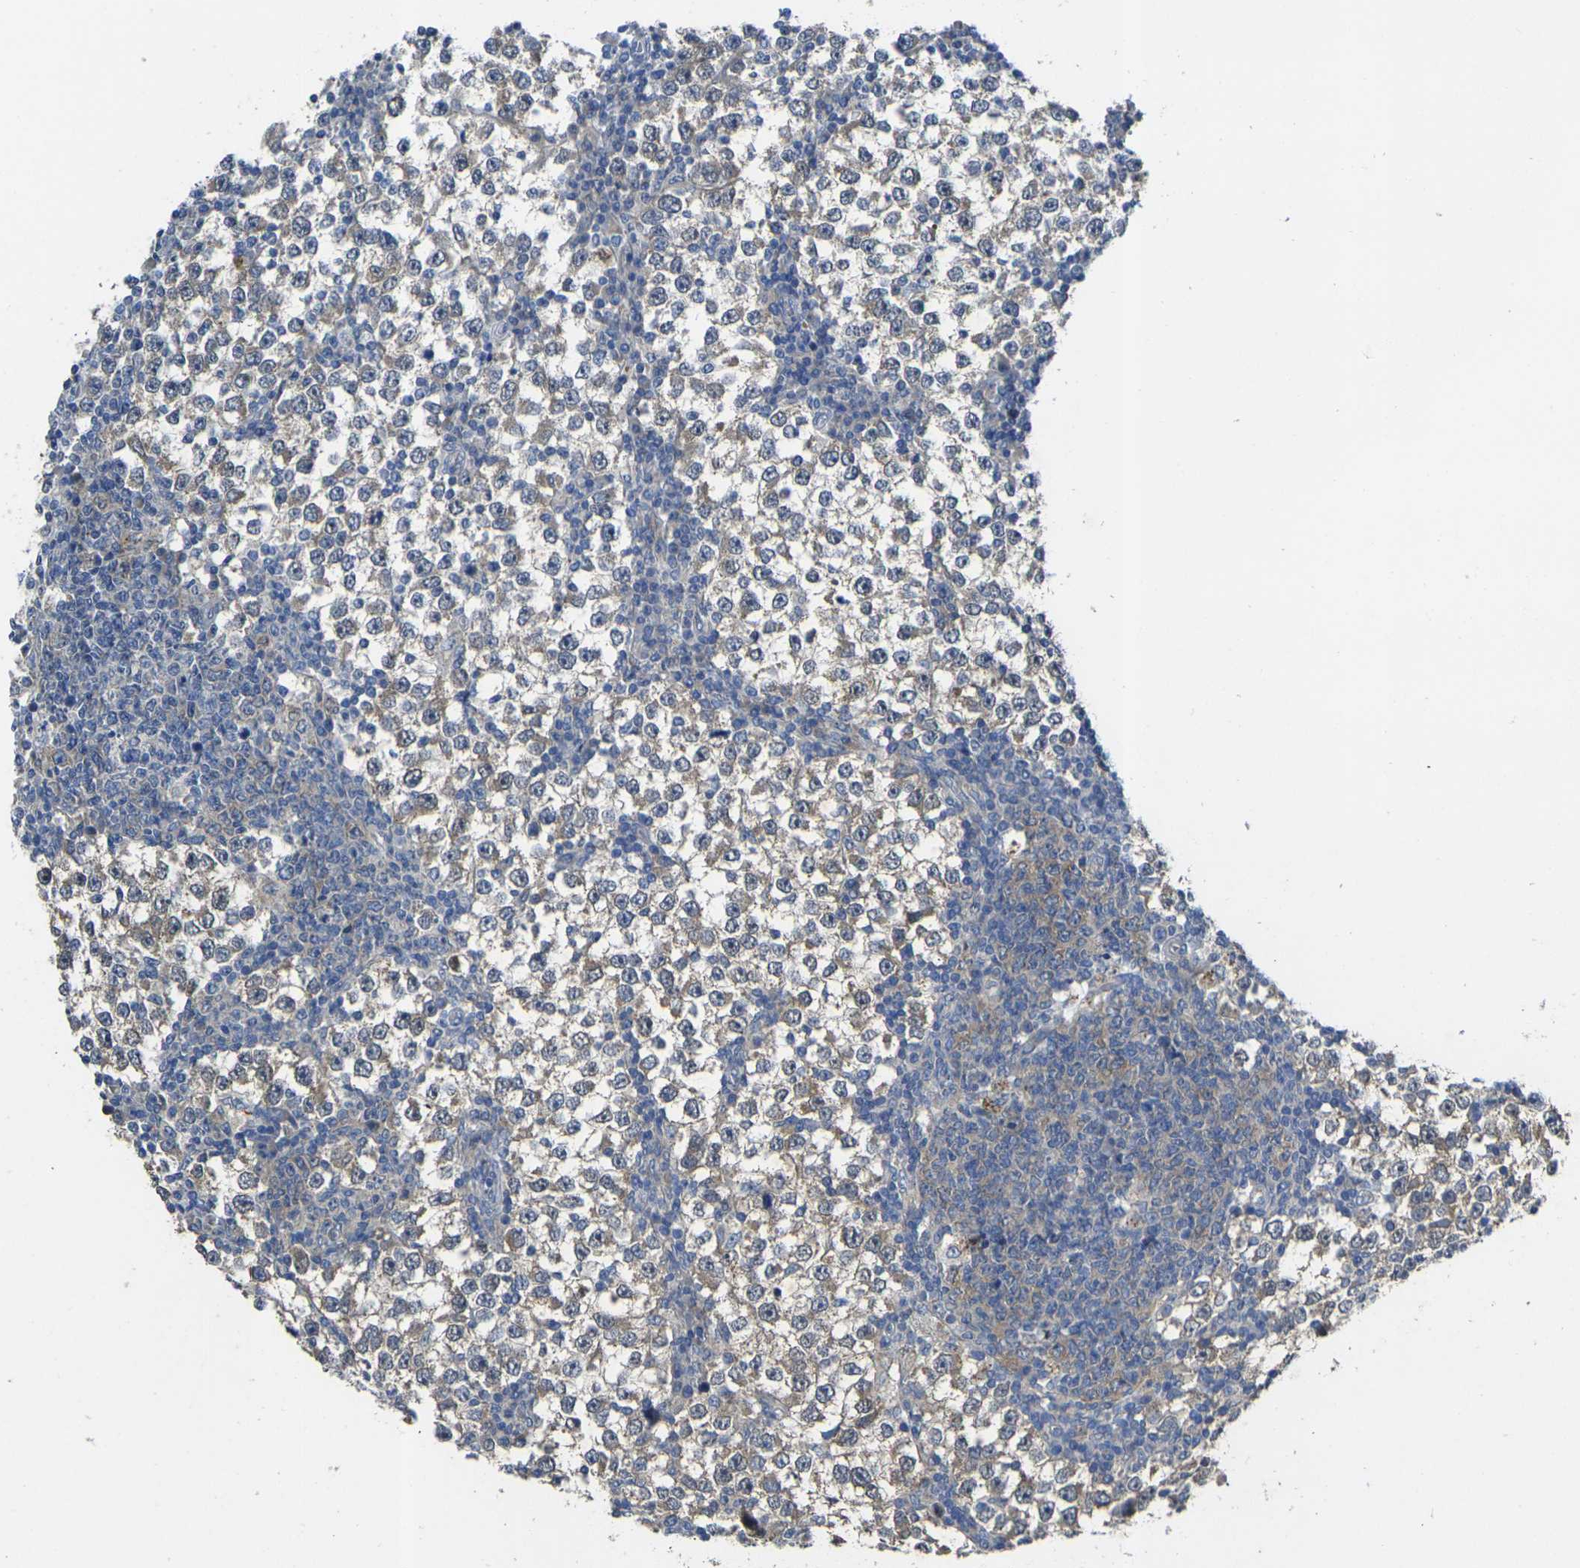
{"staining": {"intensity": "moderate", "quantity": ">75%", "location": "cytoplasmic/membranous"}, "tissue": "testis cancer", "cell_type": "Tumor cells", "image_type": "cancer", "snomed": [{"axis": "morphology", "description": "Seminoma, NOS"}, {"axis": "topography", "description": "Testis"}], "caption": "Immunohistochemistry (IHC) (DAB) staining of testis seminoma demonstrates moderate cytoplasmic/membranous protein positivity in approximately >75% of tumor cells.", "gene": "GNA12", "patient": {"sex": "male", "age": 65}}